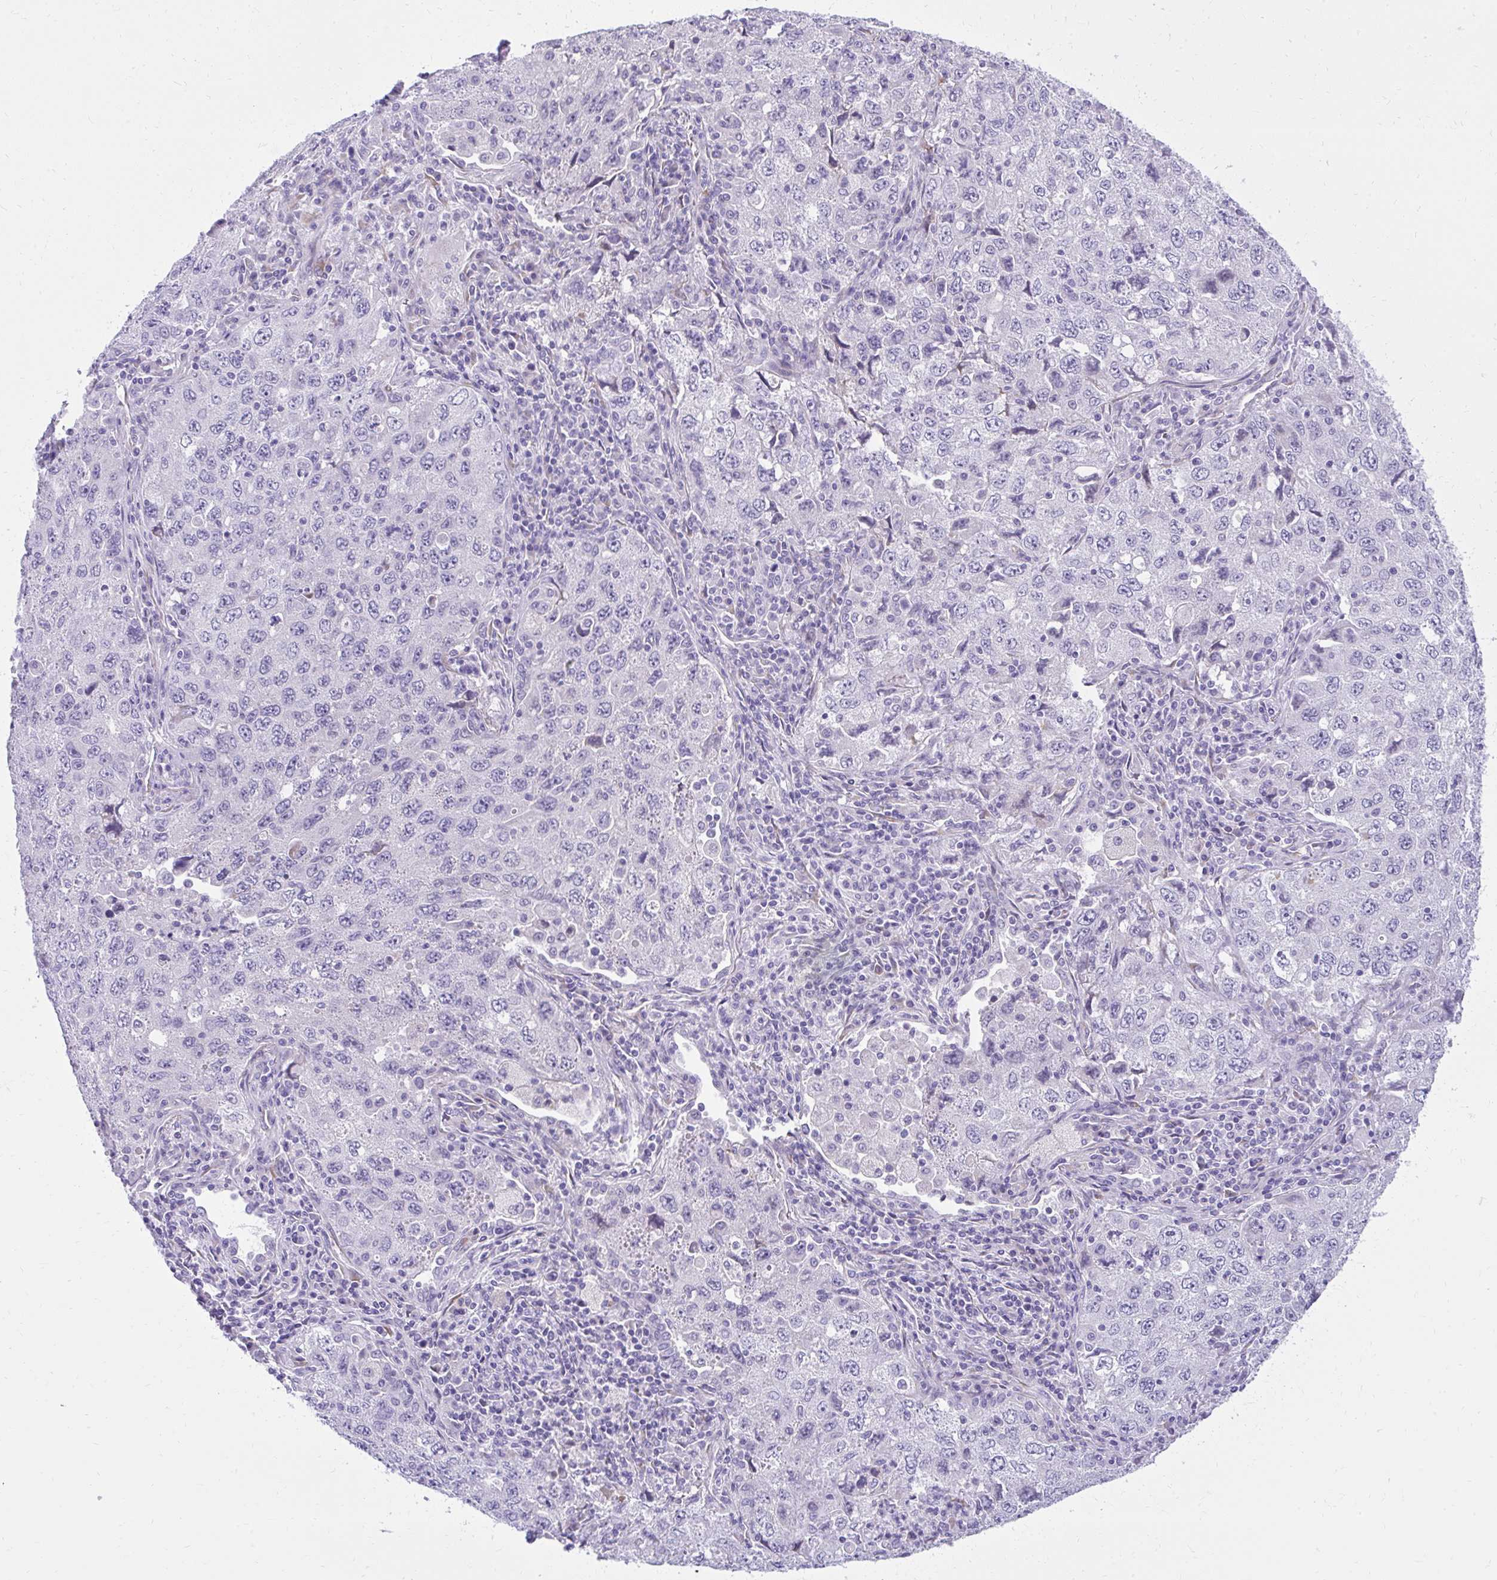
{"staining": {"intensity": "negative", "quantity": "none", "location": "none"}, "tissue": "lung cancer", "cell_type": "Tumor cells", "image_type": "cancer", "snomed": [{"axis": "morphology", "description": "Adenocarcinoma, NOS"}, {"axis": "topography", "description": "Lung"}], "caption": "High power microscopy photomicrograph of an immunohistochemistry (IHC) image of lung cancer (adenocarcinoma), revealing no significant expression in tumor cells.", "gene": "PRAP1", "patient": {"sex": "female", "age": 57}}